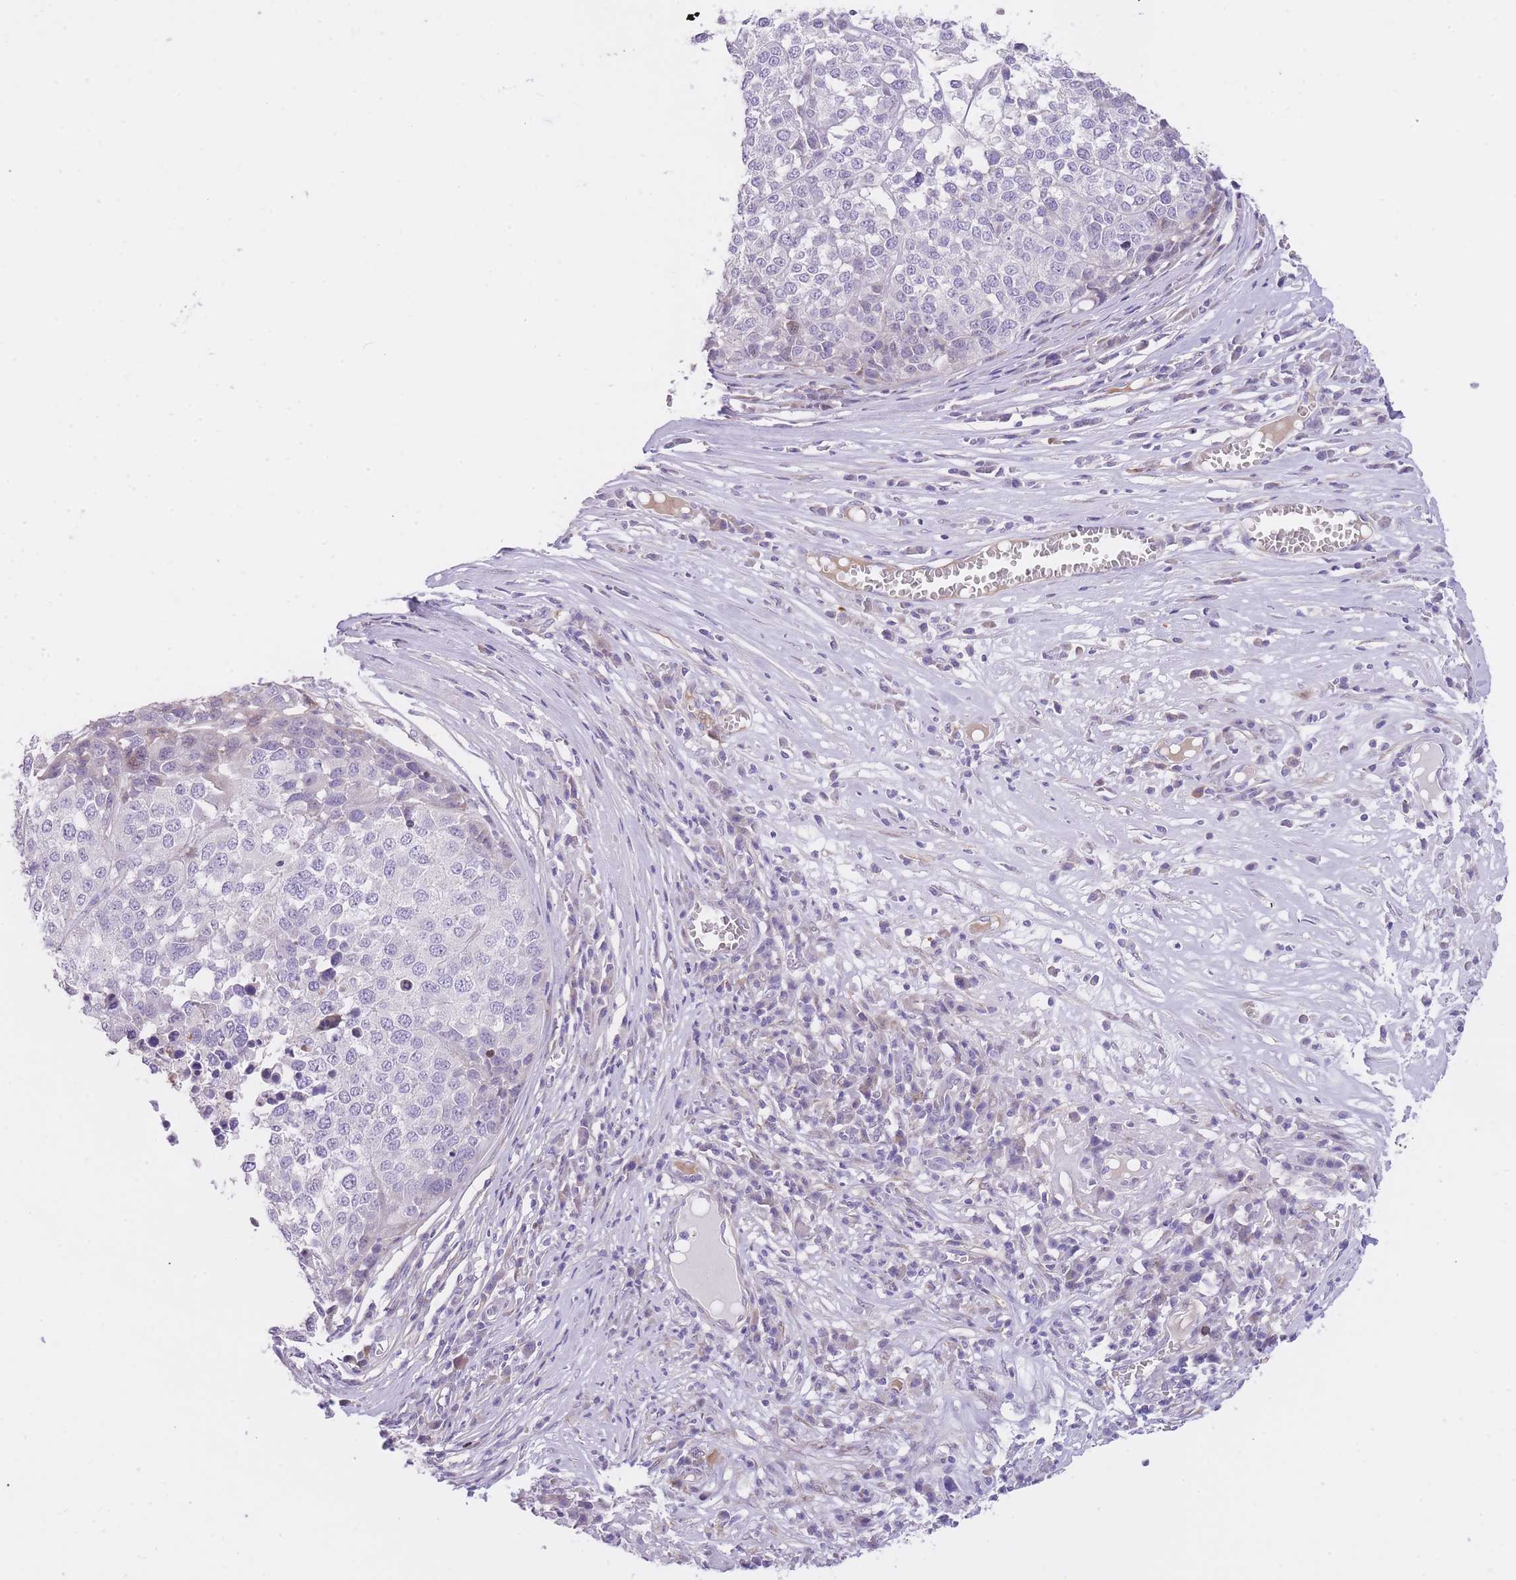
{"staining": {"intensity": "negative", "quantity": "none", "location": "none"}, "tissue": "melanoma", "cell_type": "Tumor cells", "image_type": "cancer", "snomed": [{"axis": "morphology", "description": "Malignant melanoma, Metastatic site"}, {"axis": "topography", "description": "Lymph node"}], "caption": "This is an immunohistochemistry photomicrograph of human melanoma. There is no expression in tumor cells.", "gene": "IMPG1", "patient": {"sex": "male", "age": 44}}